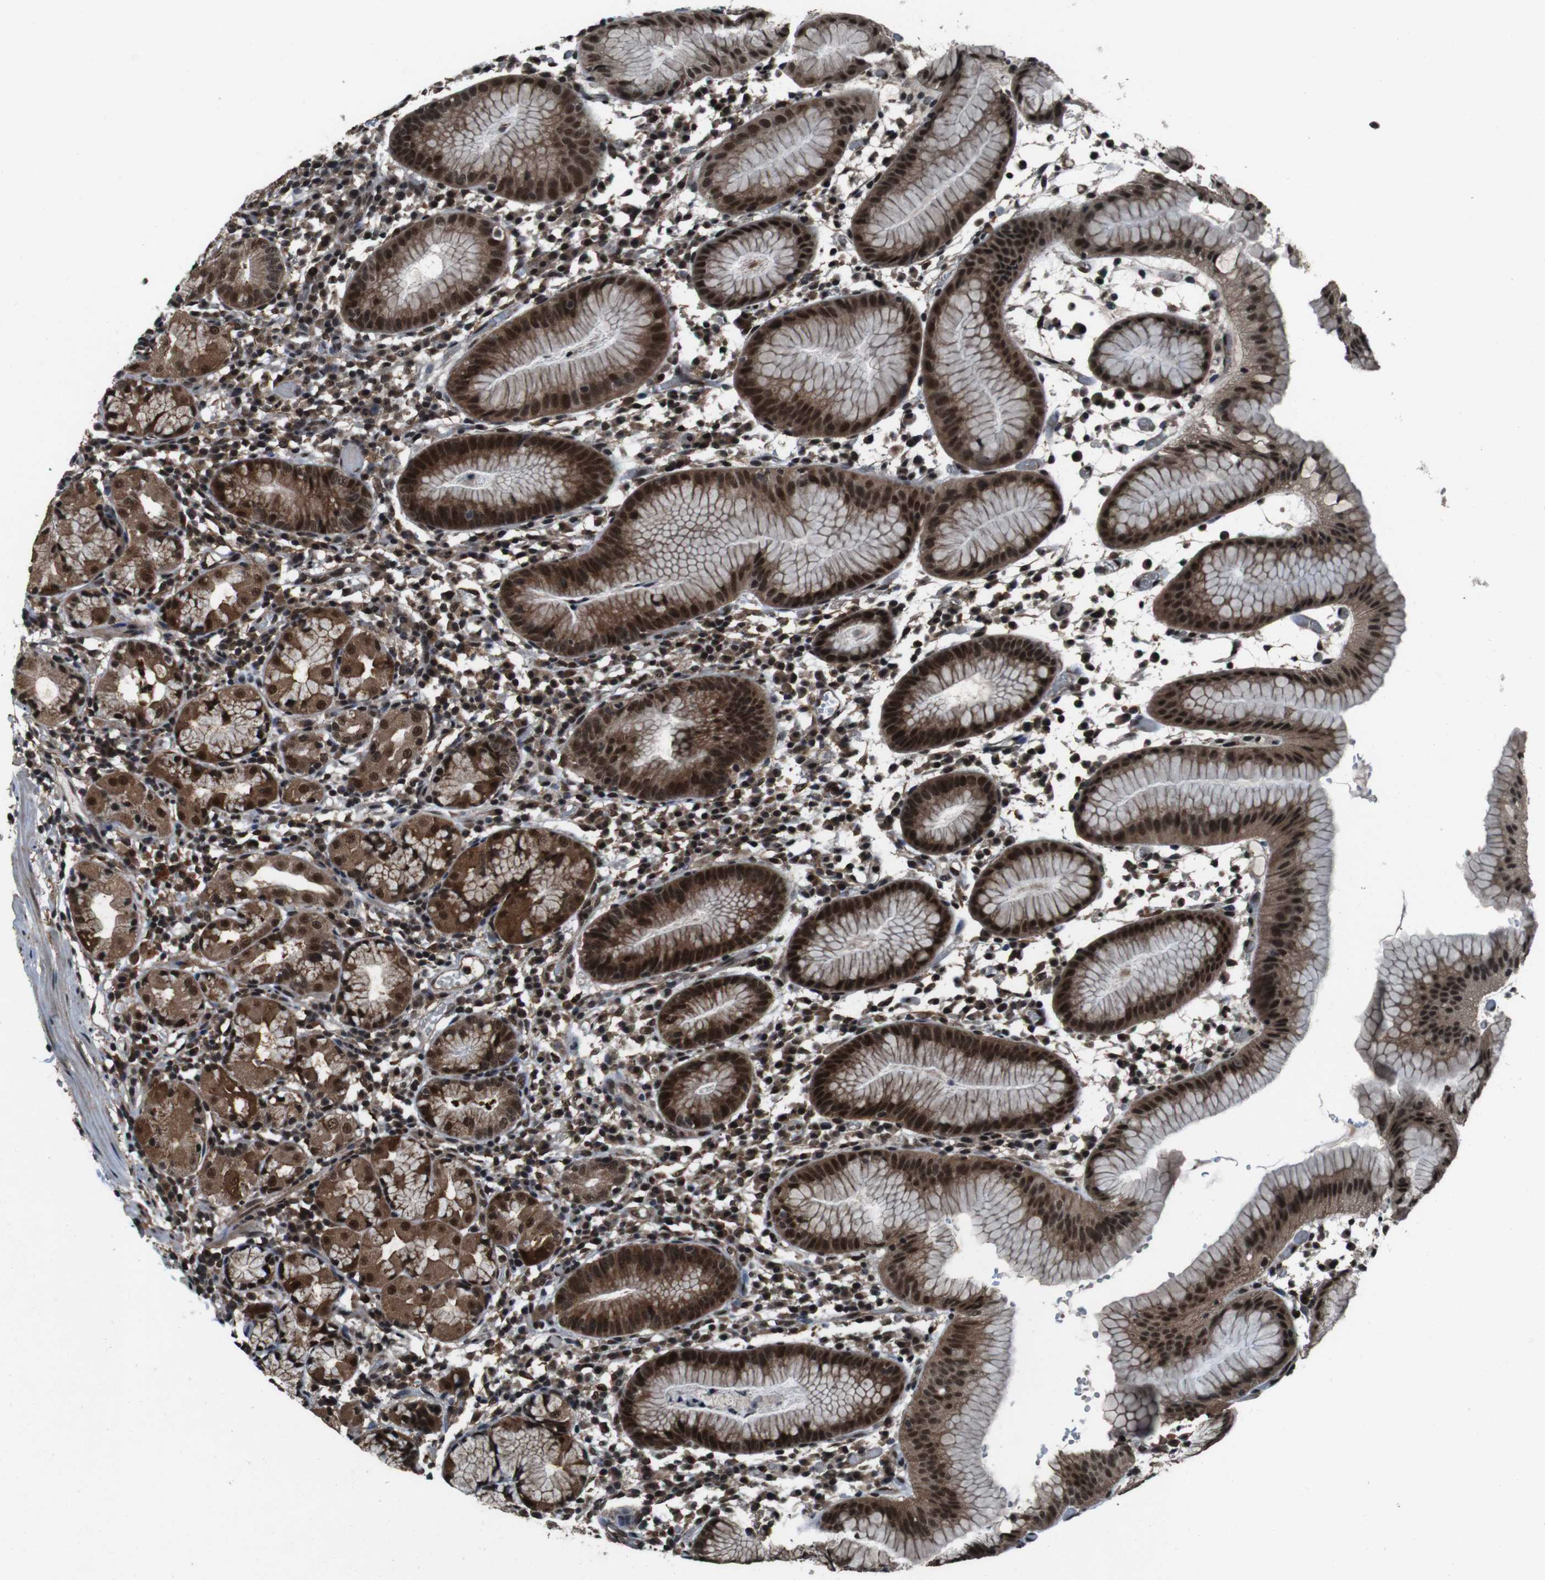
{"staining": {"intensity": "strong", "quantity": ">75%", "location": "cytoplasmic/membranous,nuclear"}, "tissue": "stomach", "cell_type": "Glandular cells", "image_type": "normal", "snomed": [{"axis": "morphology", "description": "Normal tissue, NOS"}, {"axis": "topography", "description": "Stomach"}, {"axis": "topography", "description": "Stomach, lower"}], "caption": "This is an image of immunohistochemistry (IHC) staining of normal stomach, which shows strong positivity in the cytoplasmic/membranous,nuclear of glandular cells.", "gene": "NR4A2", "patient": {"sex": "female", "age": 75}}